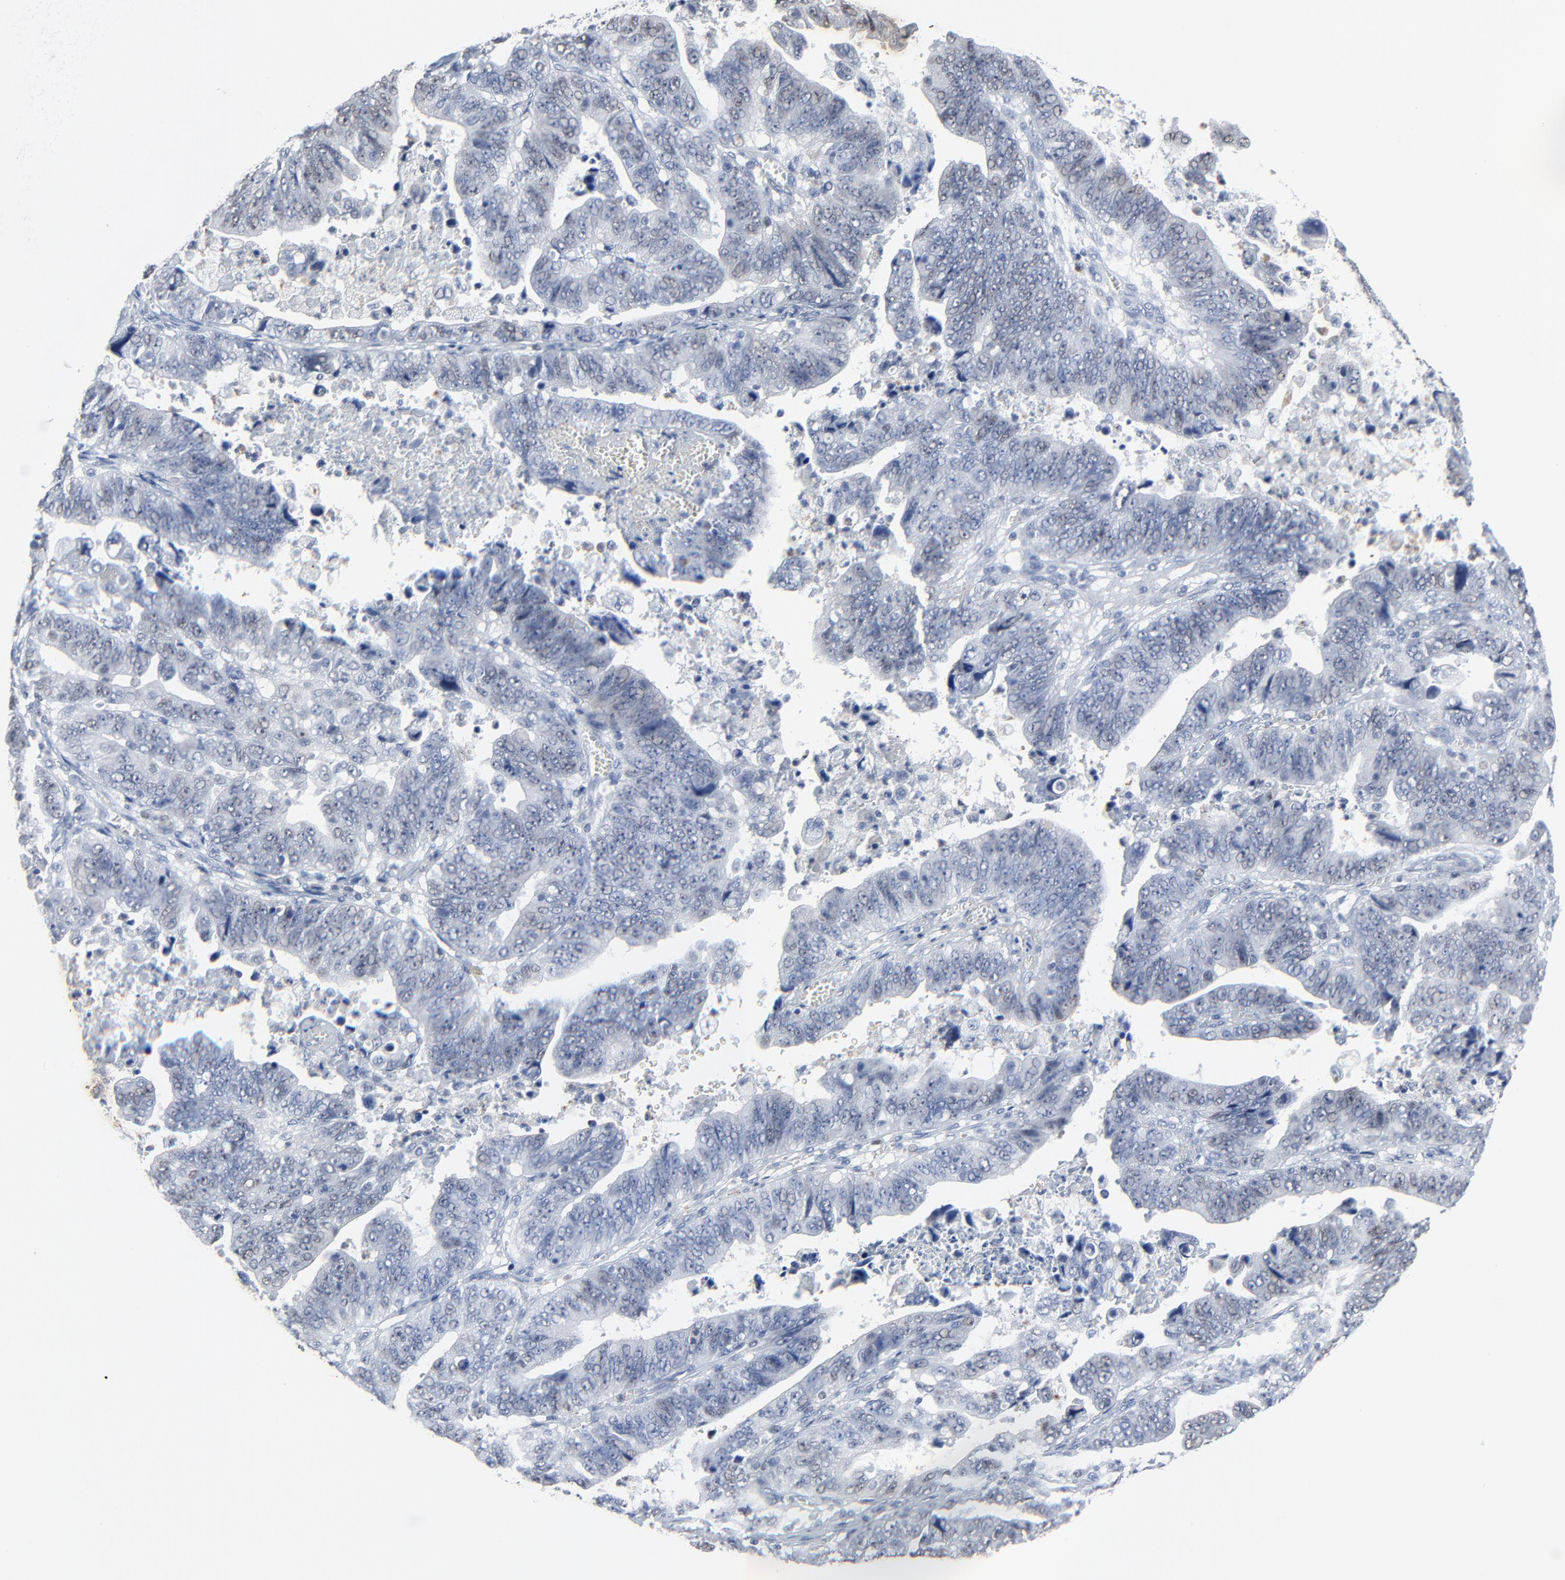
{"staining": {"intensity": "weak", "quantity": "<25%", "location": "nuclear"}, "tissue": "stomach cancer", "cell_type": "Tumor cells", "image_type": "cancer", "snomed": [{"axis": "morphology", "description": "Adenocarcinoma, NOS"}, {"axis": "topography", "description": "Stomach, upper"}], "caption": "DAB immunohistochemical staining of human stomach cancer exhibits no significant staining in tumor cells. (Brightfield microscopy of DAB immunohistochemistry (IHC) at high magnification).", "gene": "BIRC3", "patient": {"sex": "female", "age": 50}}